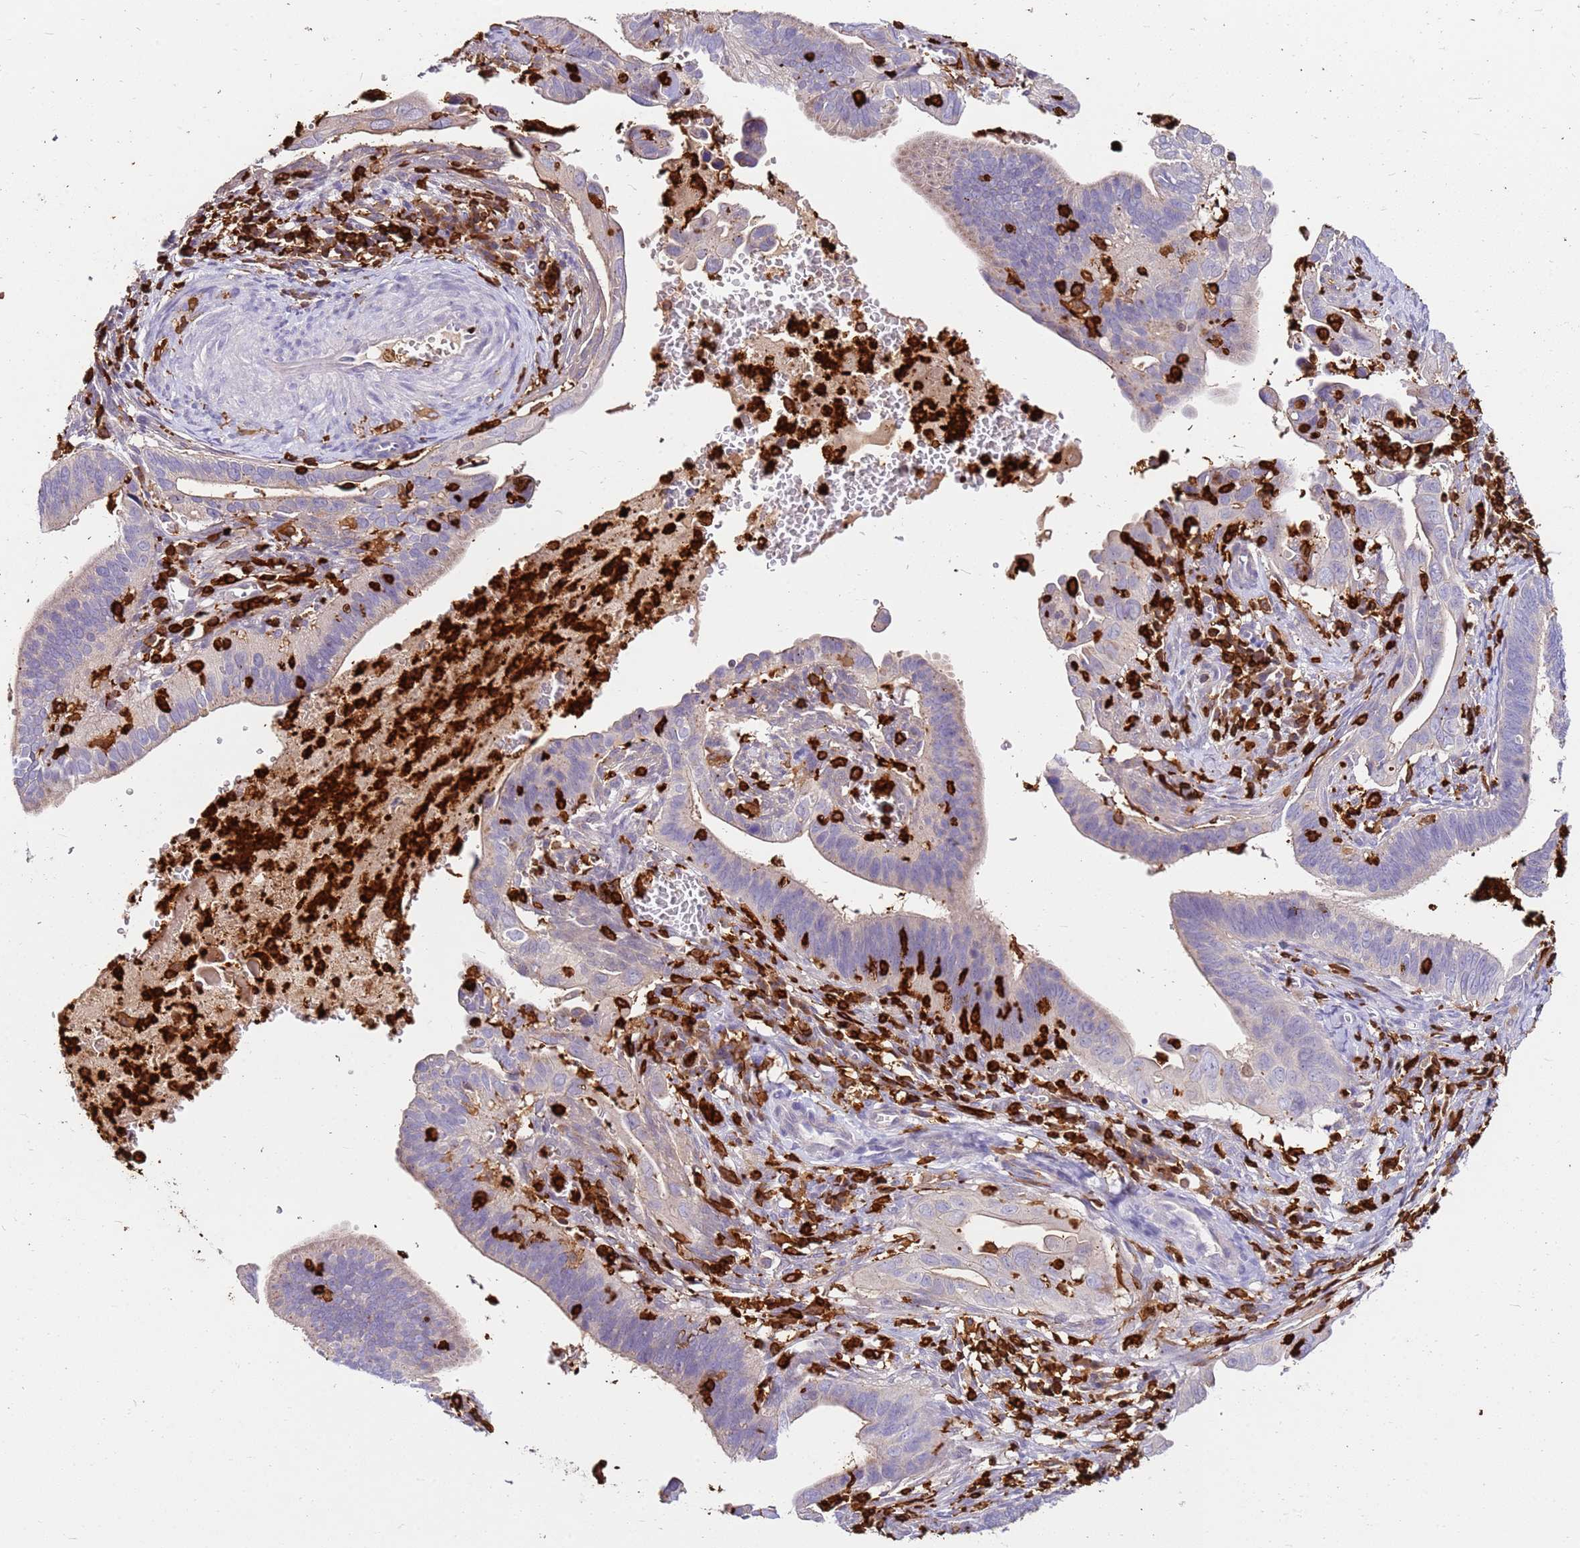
{"staining": {"intensity": "negative", "quantity": "none", "location": "none"}, "tissue": "cervical cancer", "cell_type": "Tumor cells", "image_type": "cancer", "snomed": [{"axis": "morphology", "description": "Adenocarcinoma, NOS"}, {"axis": "topography", "description": "Cervix"}], "caption": "The photomicrograph displays no staining of tumor cells in cervical cancer (adenocarcinoma).", "gene": "CORO1A", "patient": {"sex": "female", "age": 42}}